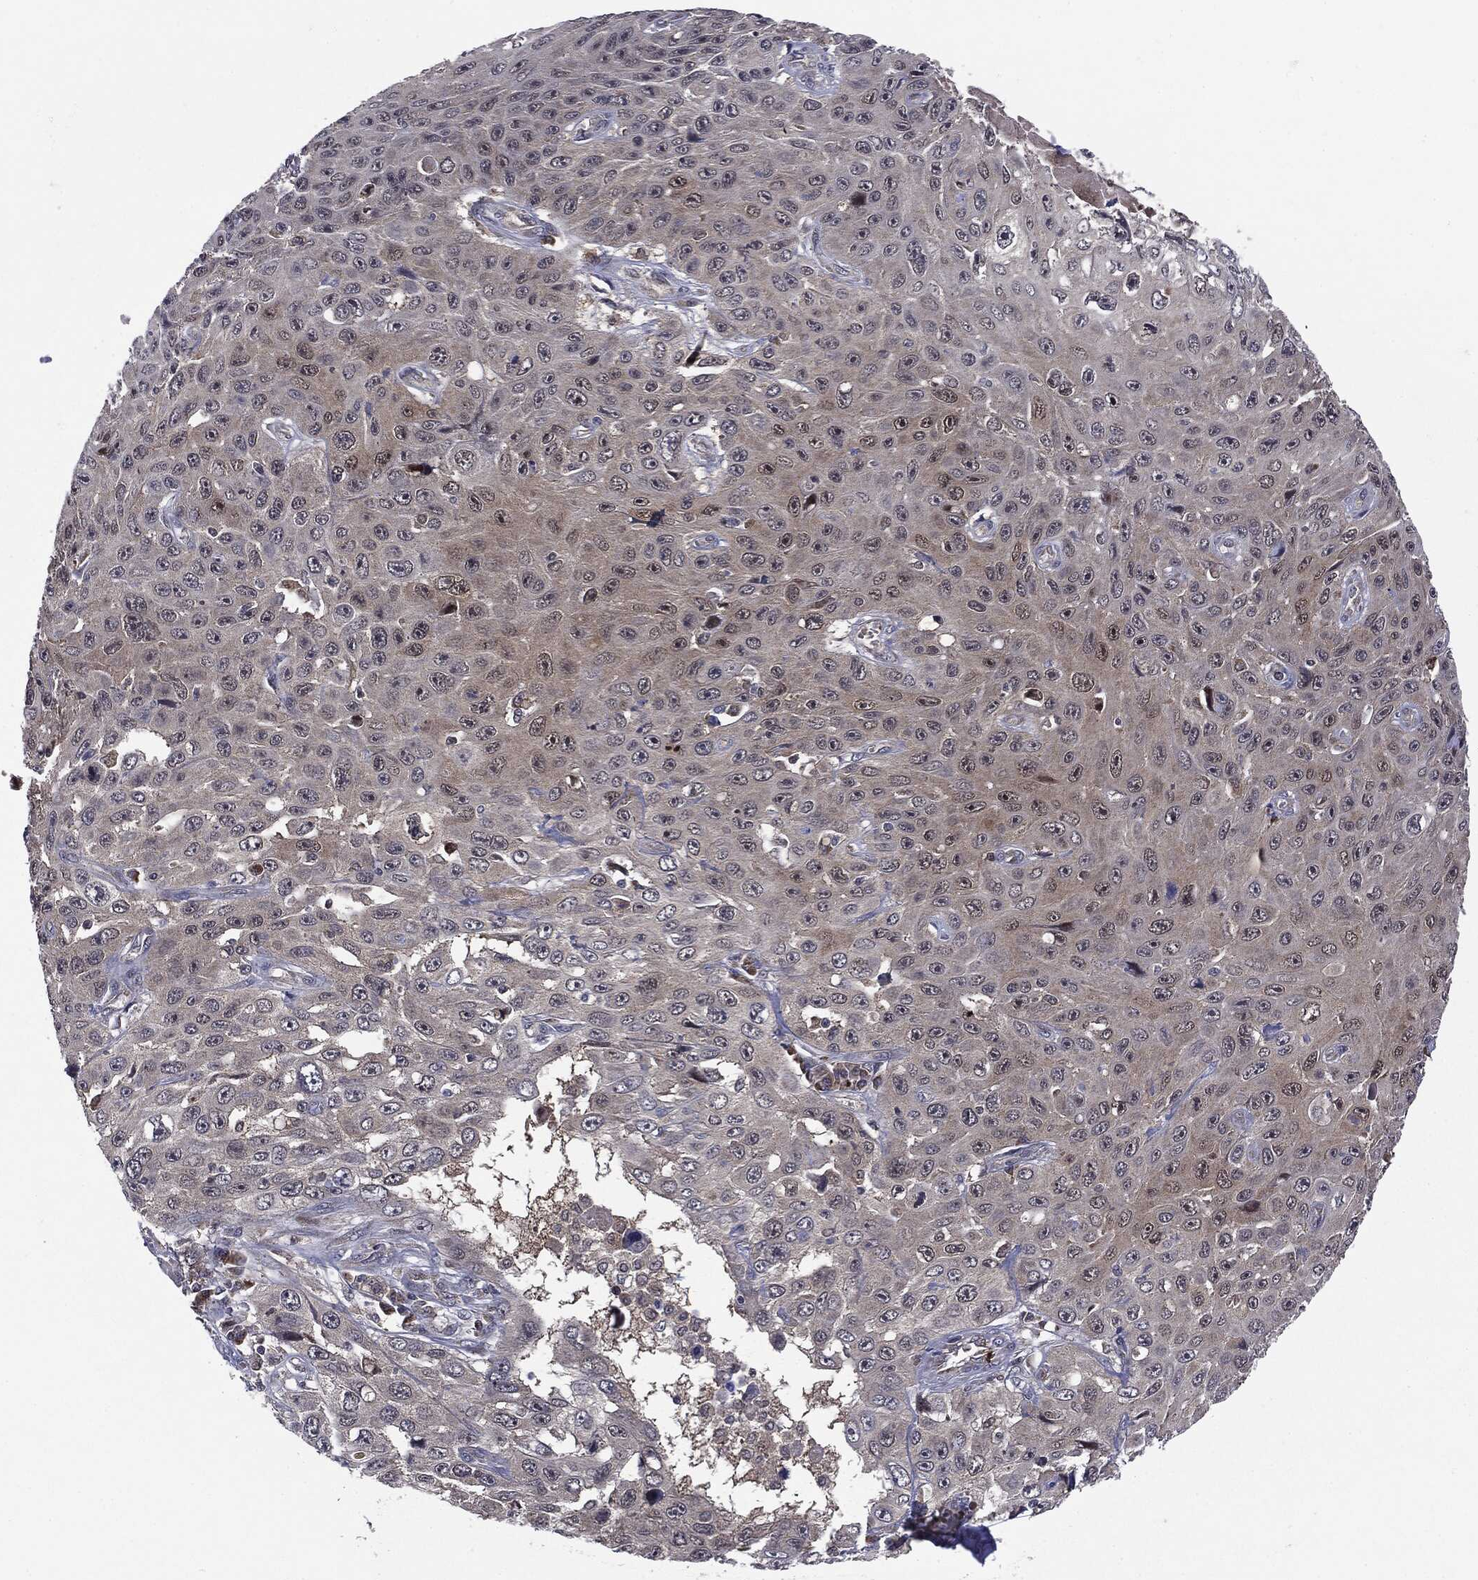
{"staining": {"intensity": "negative", "quantity": "none", "location": "none"}, "tissue": "skin cancer", "cell_type": "Tumor cells", "image_type": "cancer", "snomed": [{"axis": "morphology", "description": "Squamous cell carcinoma, NOS"}, {"axis": "topography", "description": "Skin"}], "caption": "Immunohistochemical staining of human skin cancer demonstrates no significant expression in tumor cells.", "gene": "PTPA", "patient": {"sex": "male", "age": 82}}